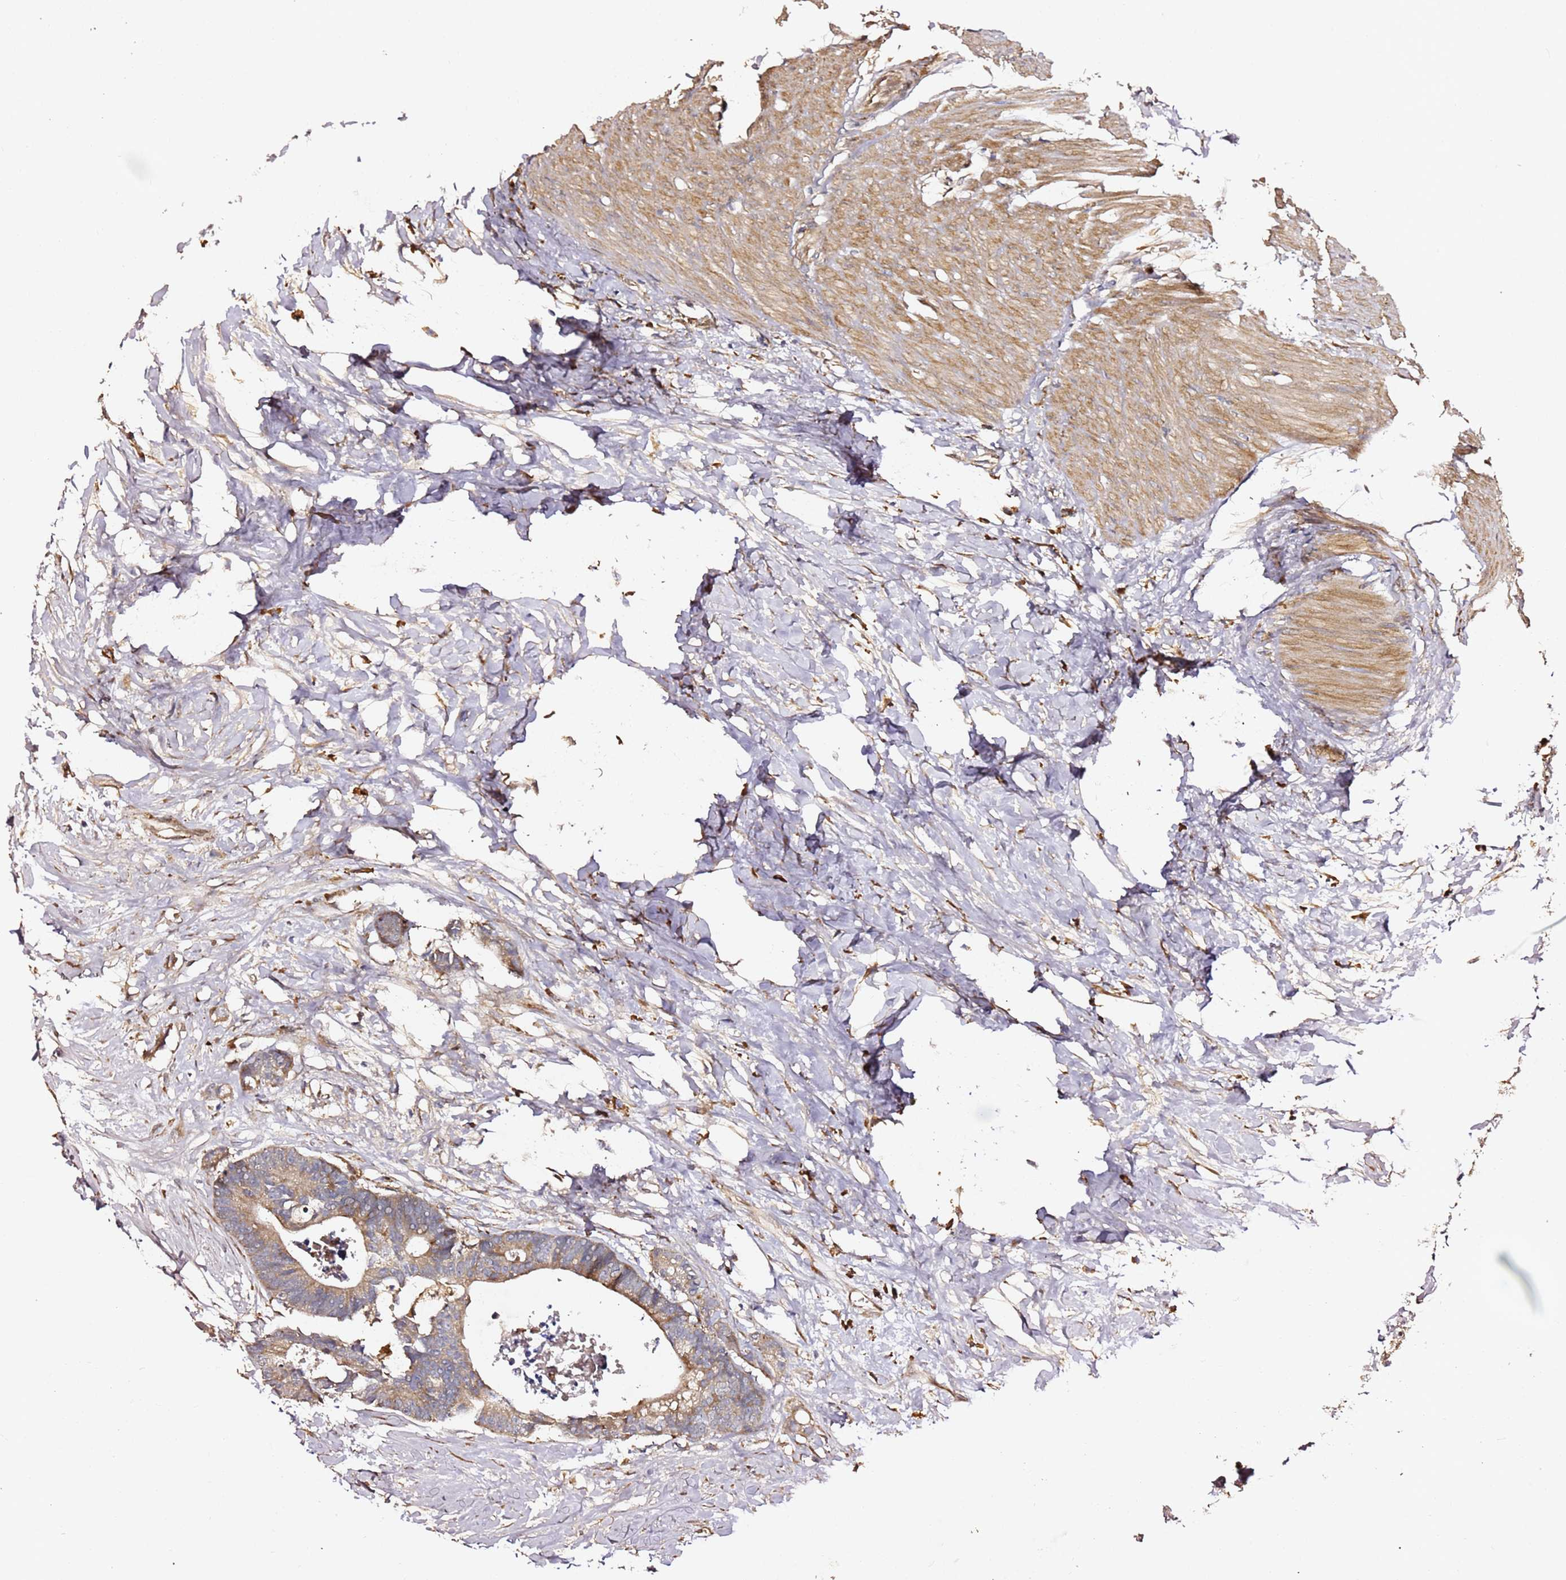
{"staining": {"intensity": "weak", "quantity": "25%-75%", "location": "cytoplasmic/membranous"}, "tissue": "colorectal cancer", "cell_type": "Tumor cells", "image_type": "cancer", "snomed": [{"axis": "morphology", "description": "Adenocarcinoma, NOS"}, {"axis": "topography", "description": "Colon"}], "caption": "Protein staining of adenocarcinoma (colorectal) tissue exhibits weak cytoplasmic/membranous positivity in approximately 25%-75% of tumor cells.", "gene": "HSD17B7", "patient": {"sex": "female", "age": 57}}